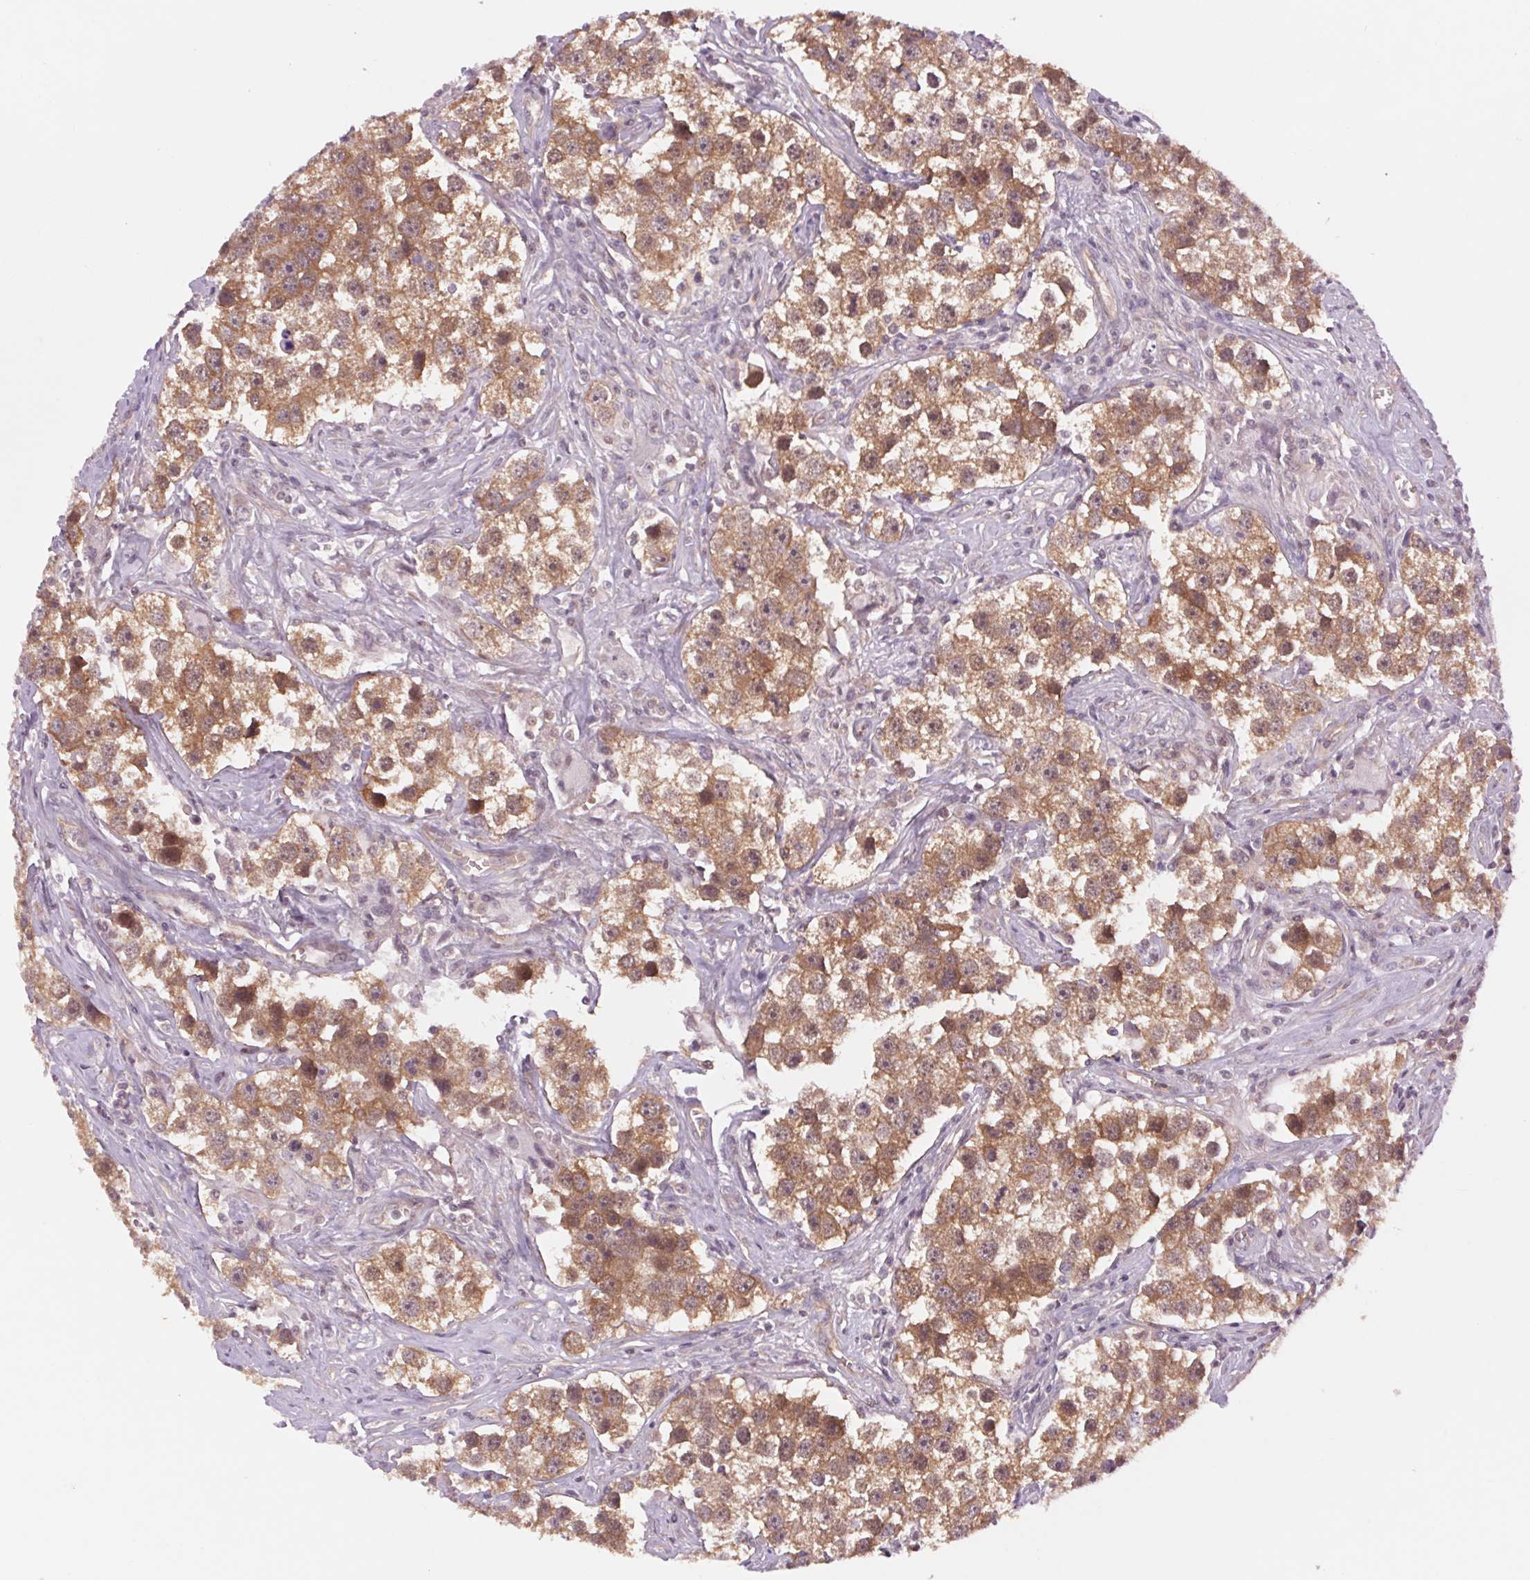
{"staining": {"intensity": "moderate", "quantity": ">75%", "location": "cytoplasmic/membranous"}, "tissue": "testis cancer", "cell_type": "Tumor cells", "image_type": "cancer", "snomed": [{"axis": "morphology", "description": "Seminoma, NOS"}, {"axis": "topography", "description": "Testis"}], "caption": "Approximately >75% of tumor cells in human testis cancer exhibit moderate cytoplasmic/membranous protein staining as visualized by brown immunohistochemical staining.", "gene": "SH3RF2", "patient": {"sex": "male", "age": 49}}